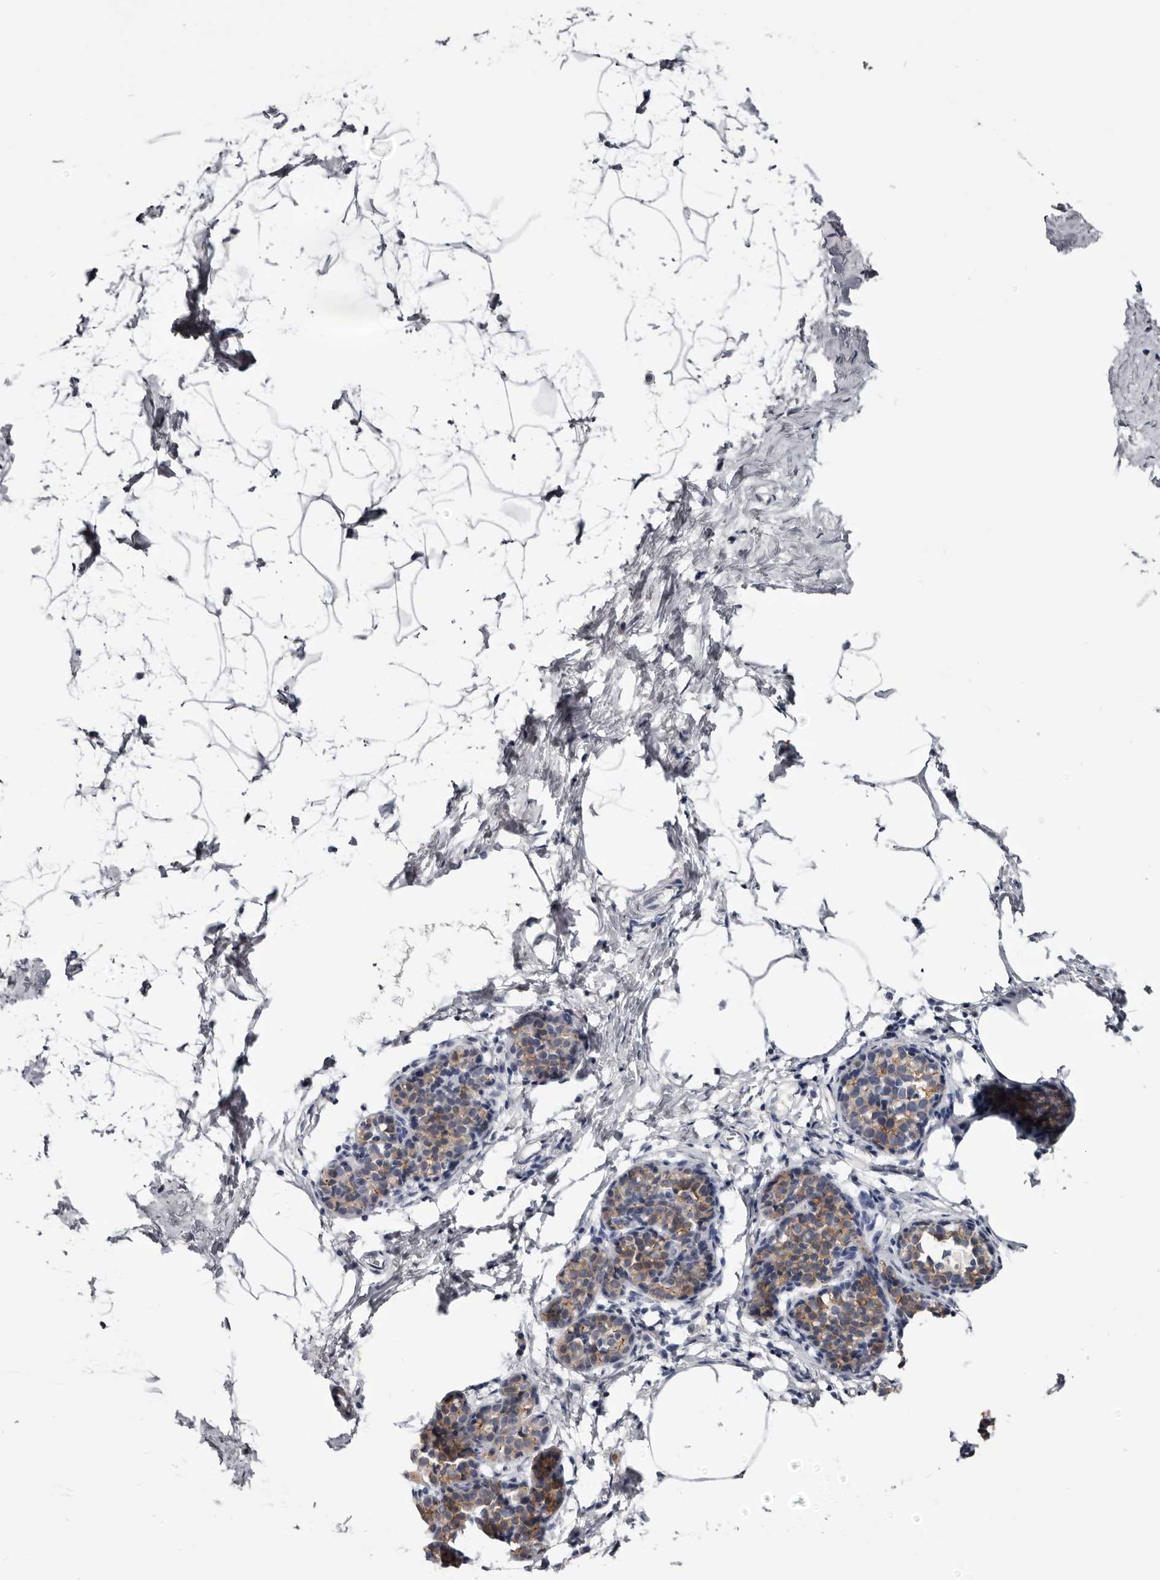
{"staining": {"intensity": "negative", "quantity": "none", "location": "none"}, "tissue": "breast", "cell_type": "Adipocytes", "image_type": "normal", "snomed": [{"axis": "morphology", "description": "Normal tissue, NOS"}, {"axis": "morphology", "description": "Lobular carcinoma"}, {"axis": "topography", "description": "Breast"}], "caption": "Immunohistochemistry micrograph of normal breast: breast stained with DAB shows no significant protein positivity in adipocytes. Nuclei are stained in blue.", "gene": "CGN", "patient": {"sex": "female", "age": 62}}